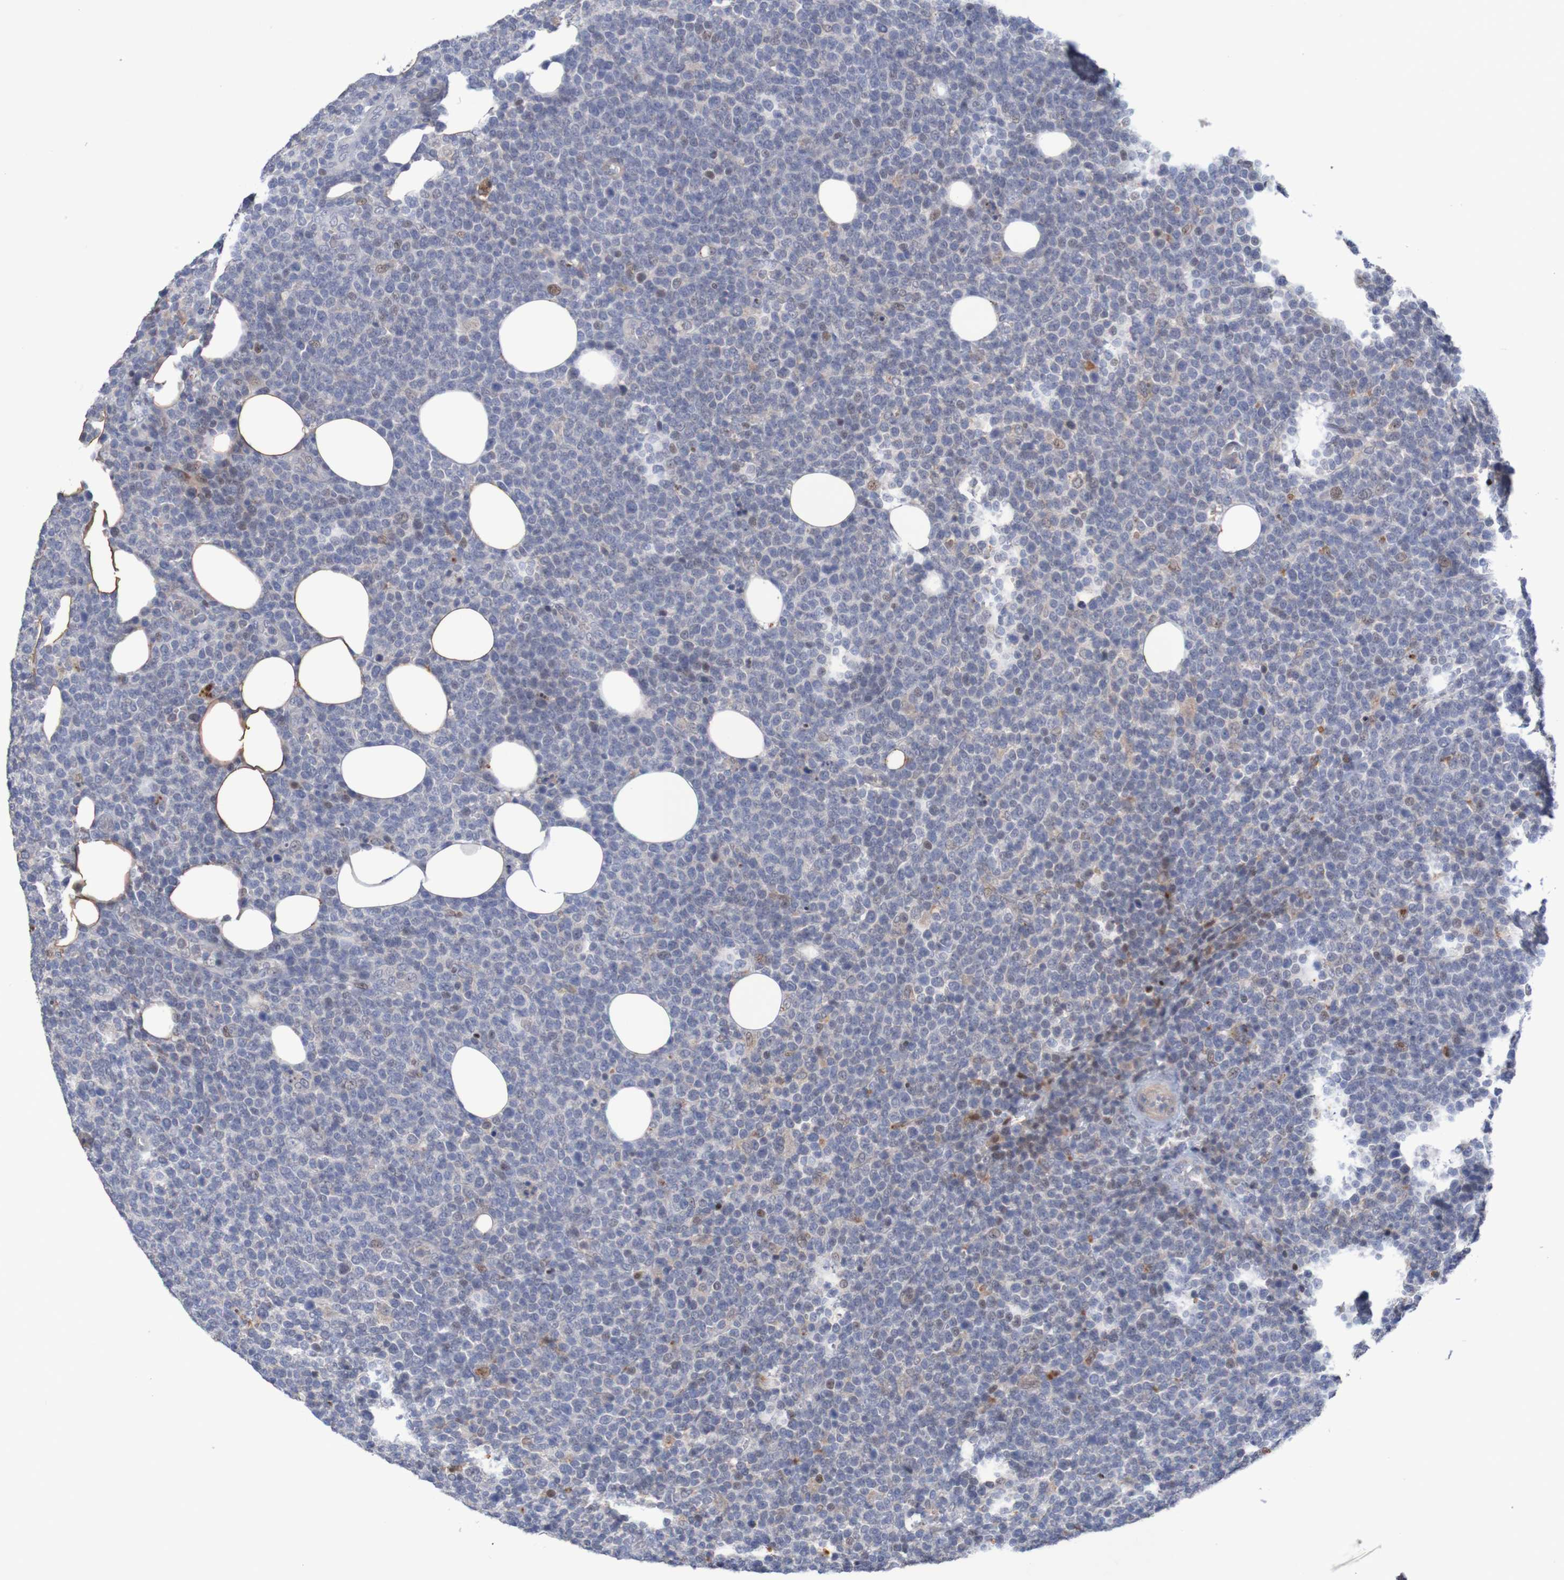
{"staining": {"intensity": "weak", "quantity": "<25%", "location": "nuclear"}, "tissue": "lymphoma", "cell_type": "Tumor cells", "image_type": "cancer", "snomed": [{"axis": "morphology", "description": "Malignant lymphoma, non-Hodgkin's type, High grade"}, {"axis": "topography", "description": "Lymph node"}], "caption": "The micrograph shows no significant expression in tumor cells of lymphoma.", "gene": "FBP2", "patient": {"sex": "male", "age": 61}}